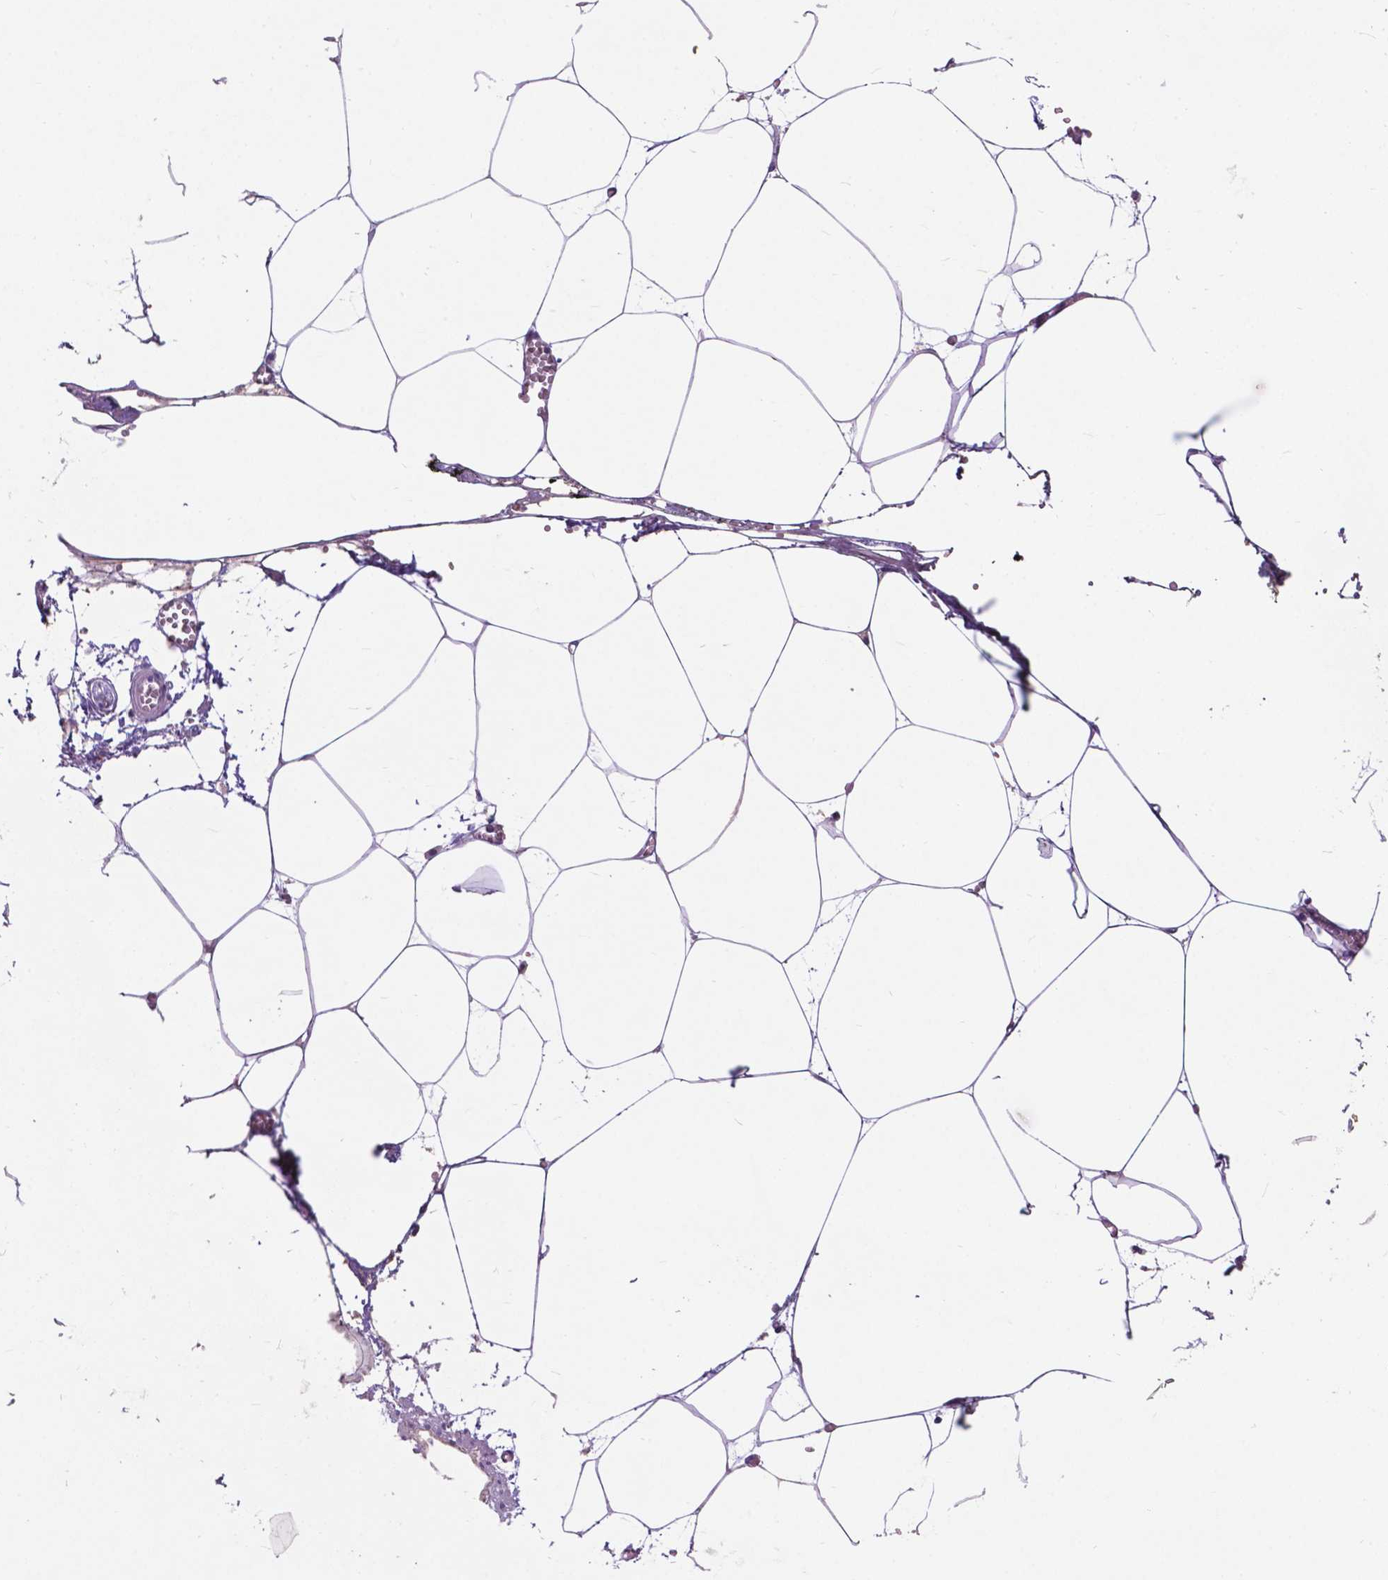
{"staining": {"intensity": "negative", "quantity": "none", "location": "none"}, "tissue": "adipose tissue", "cell_type": "Adipocytes", "image_type": "normal", "snomed": [{"axis": "morphology", "description": "Normal tissue, NOS"}, {"axis": "topography", "description": "Adipose tissue"}, {"axis": "topography", "description": "Pancreas"}, {"axis": "topography", "description": "Peripheral nerve tissue"}], "caption": "High power microscopy histopathology image of an immunohistochemistry (IHC) image of benign adipose tissue, revealing no significant staining in adipocytes. (IHC, brightfield microscopy, high magnification).", "gene": "PLSCR1", "patient": {"sex": "female", "age": 58}}